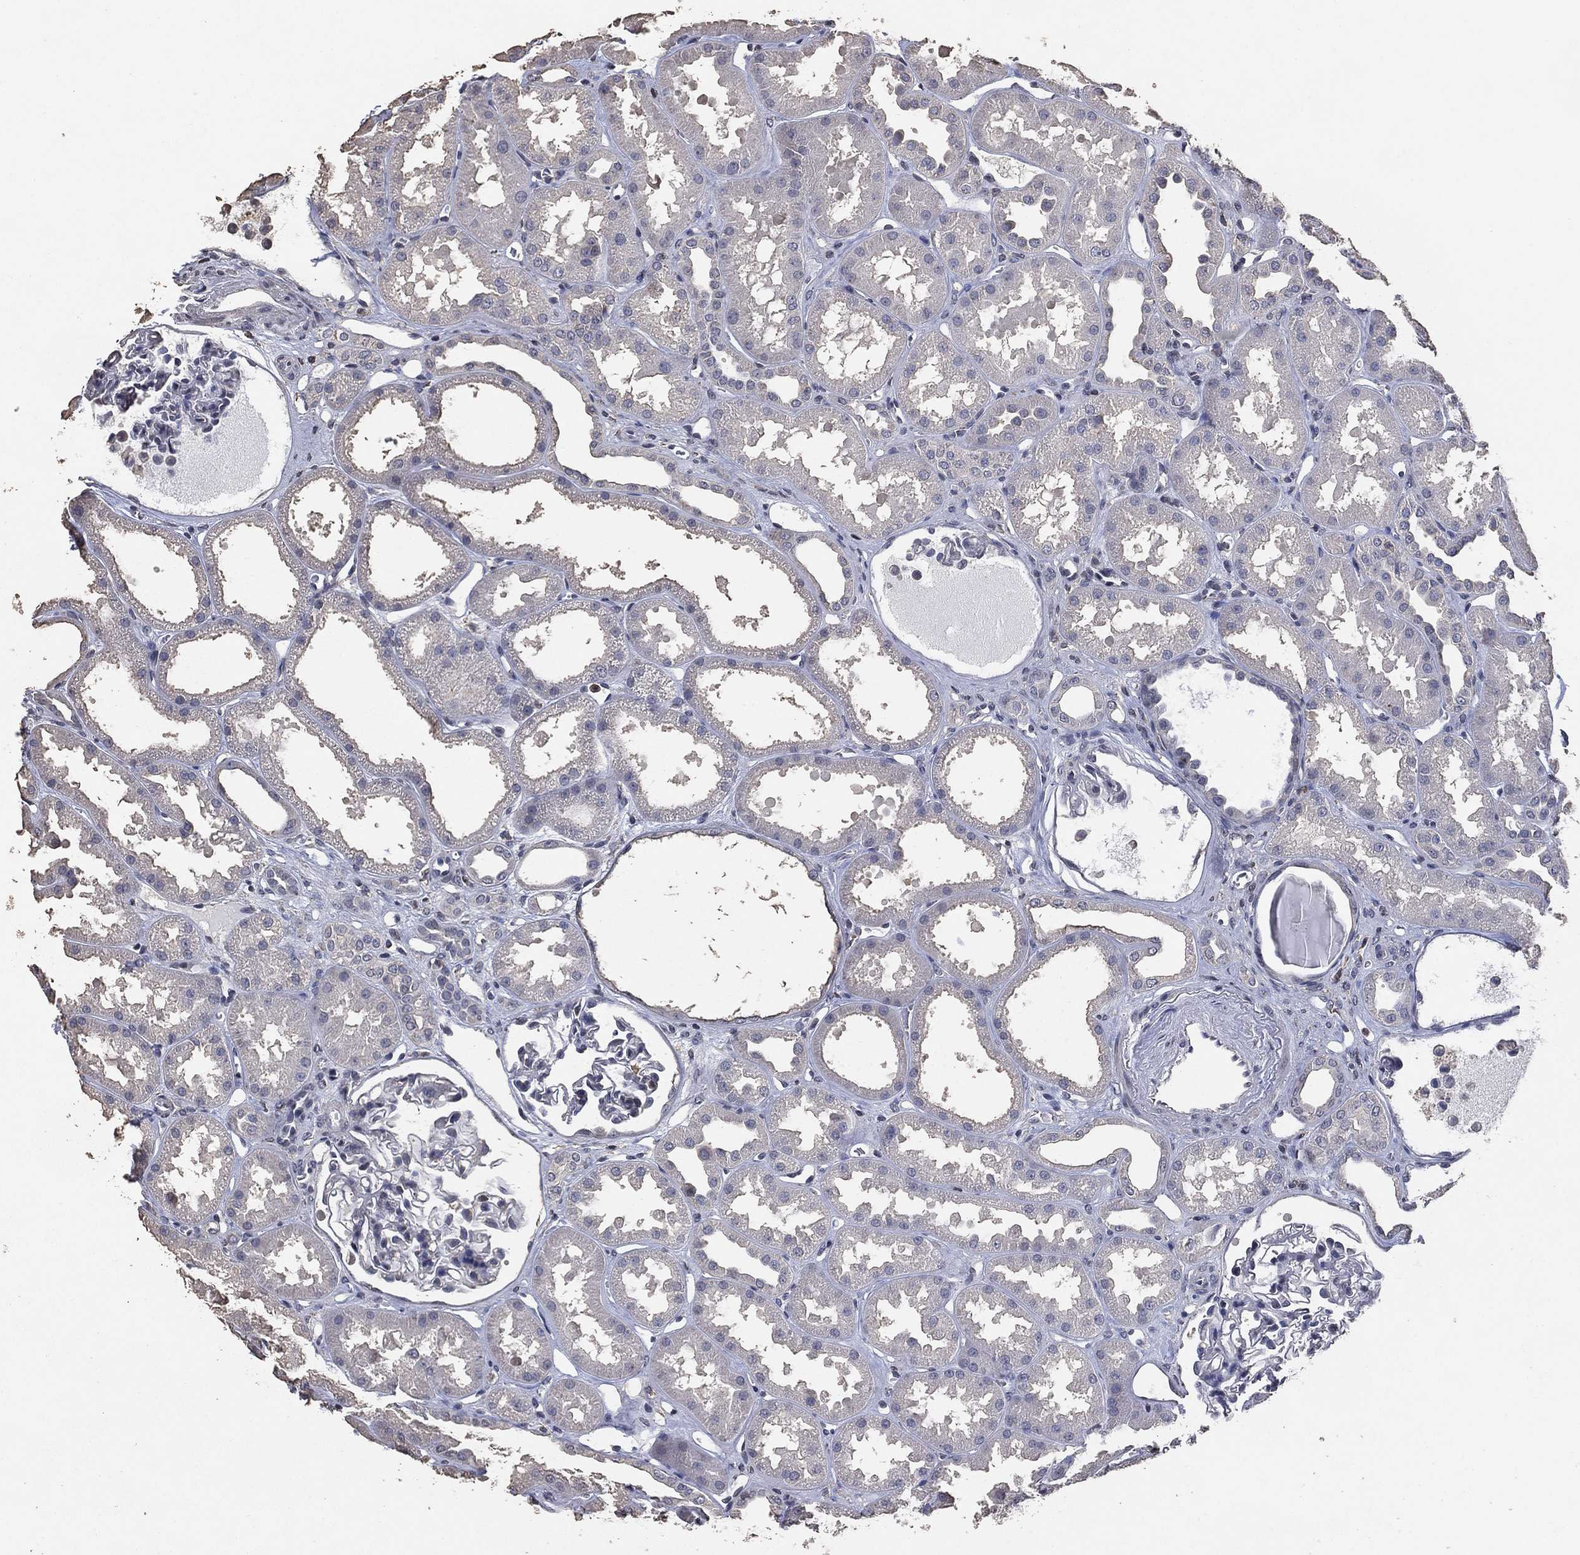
{"staining": {"intensity": "negative", "quantity": "none", "location": "none"}, "tissue": "kidney", "cell_type": "Cells in glomeruli", "image_type": "normal", "snomed": [{"axis": "morphology", "description": "Normal tissue, NOS"}, {"axis": "topography", "description": "Kidney"}], "caption": "Immunohistochemistry (IHC) of normal human kidney demonstrates no positivity in cells in glomeruli. The staining is performed using DAB brown chromogen with nuclei counter-stained in using hematoxylin.", "gene": "ADPRHL1", "patient": {"sex": "male", "age": 61}}